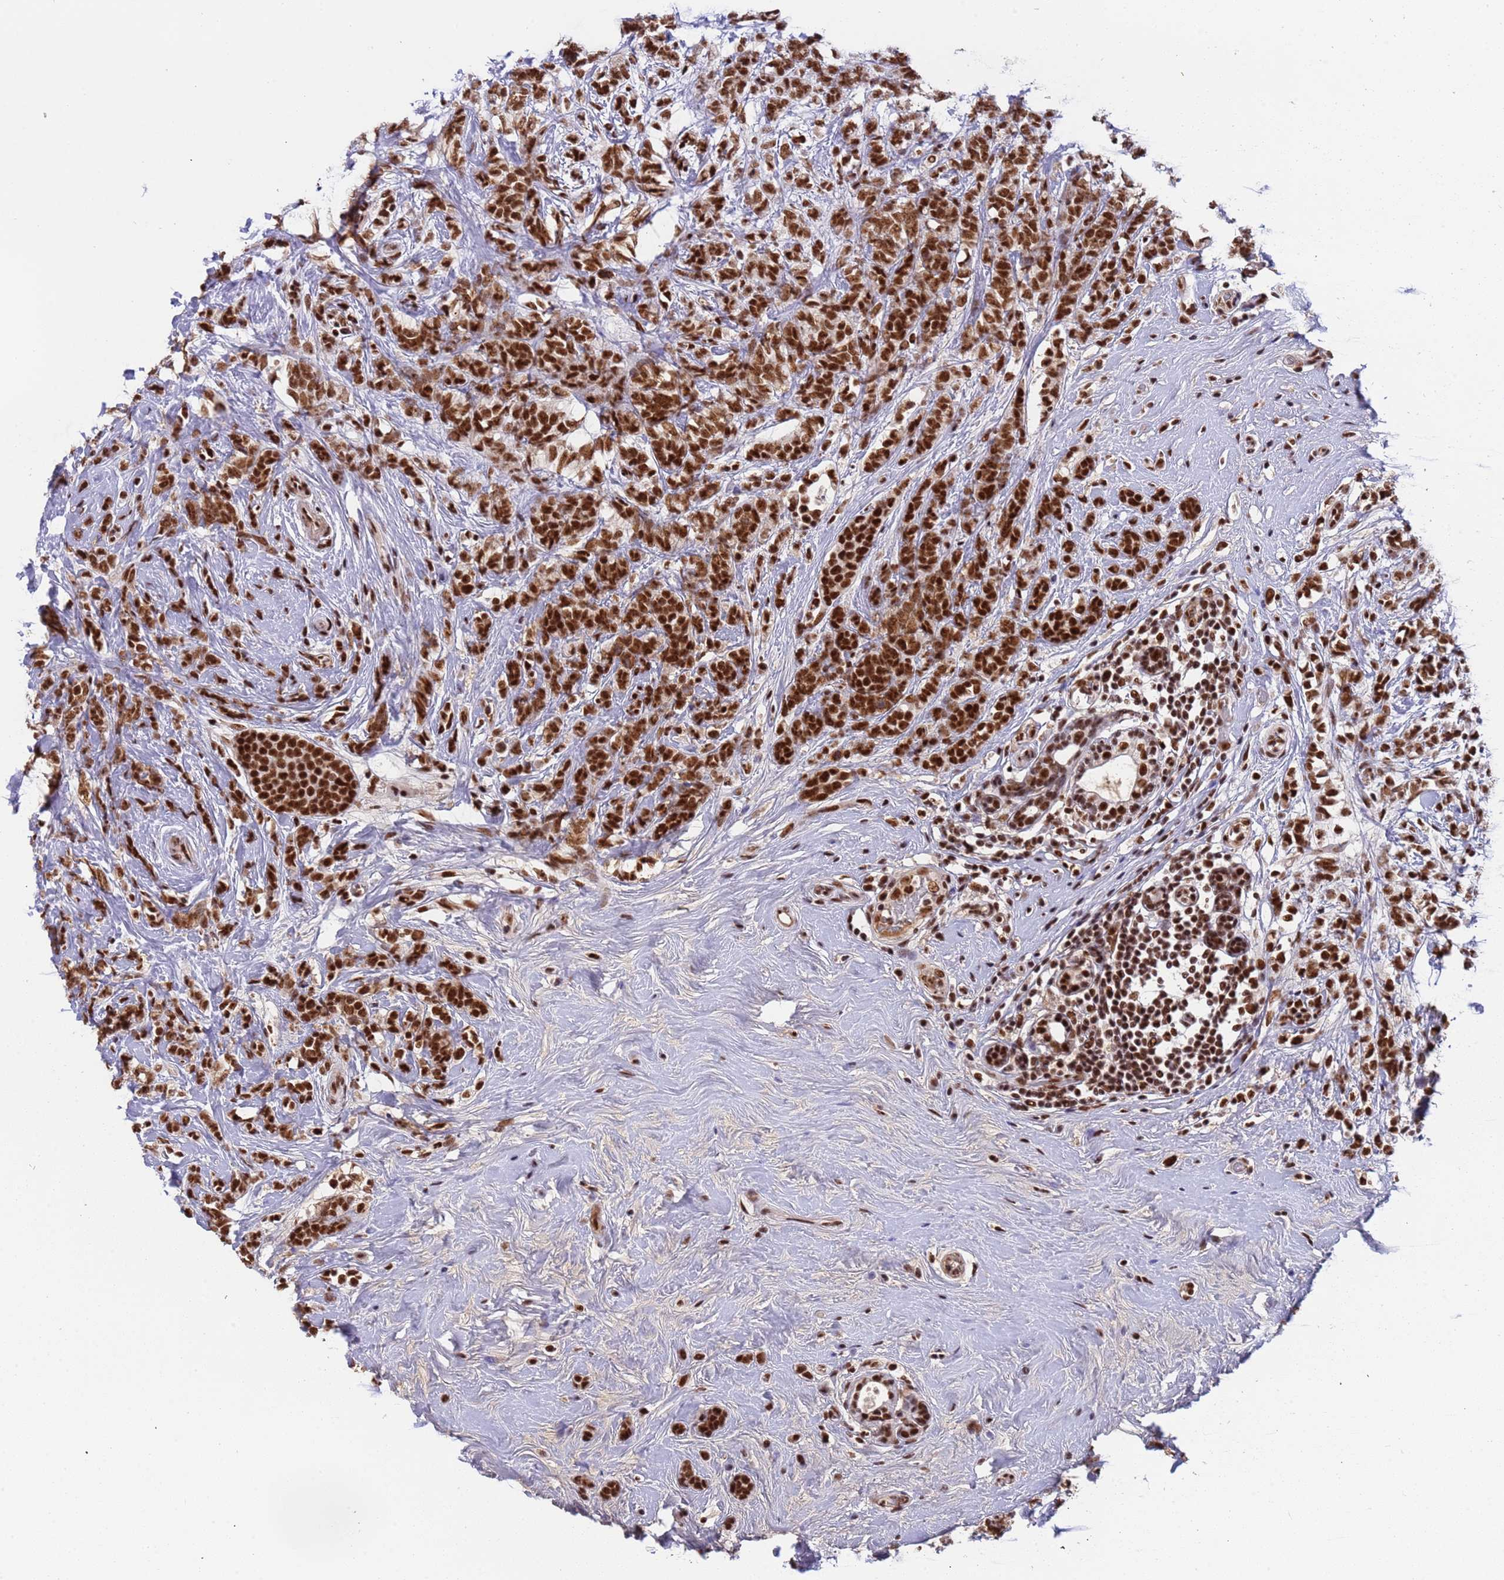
{"staining": {"intensity": "strong", "quantity": ">75%", "location": "nuclear"}, "tissue": "breast cancer", "cell_type": "Tumor cells", "image_type": "cancer", "snomed": [{"axis": "morphology", "description": "Lobular carcinoma"}, {"axis": "topography", "description": "Breast"}], "caption": "The image reveals a brown stain indicating the presence of a protein in the nuclear of tumor cells in breast lobular carcinoma.", "gene": "SRRT", "patient": {"sex": "female", "age": 58}}